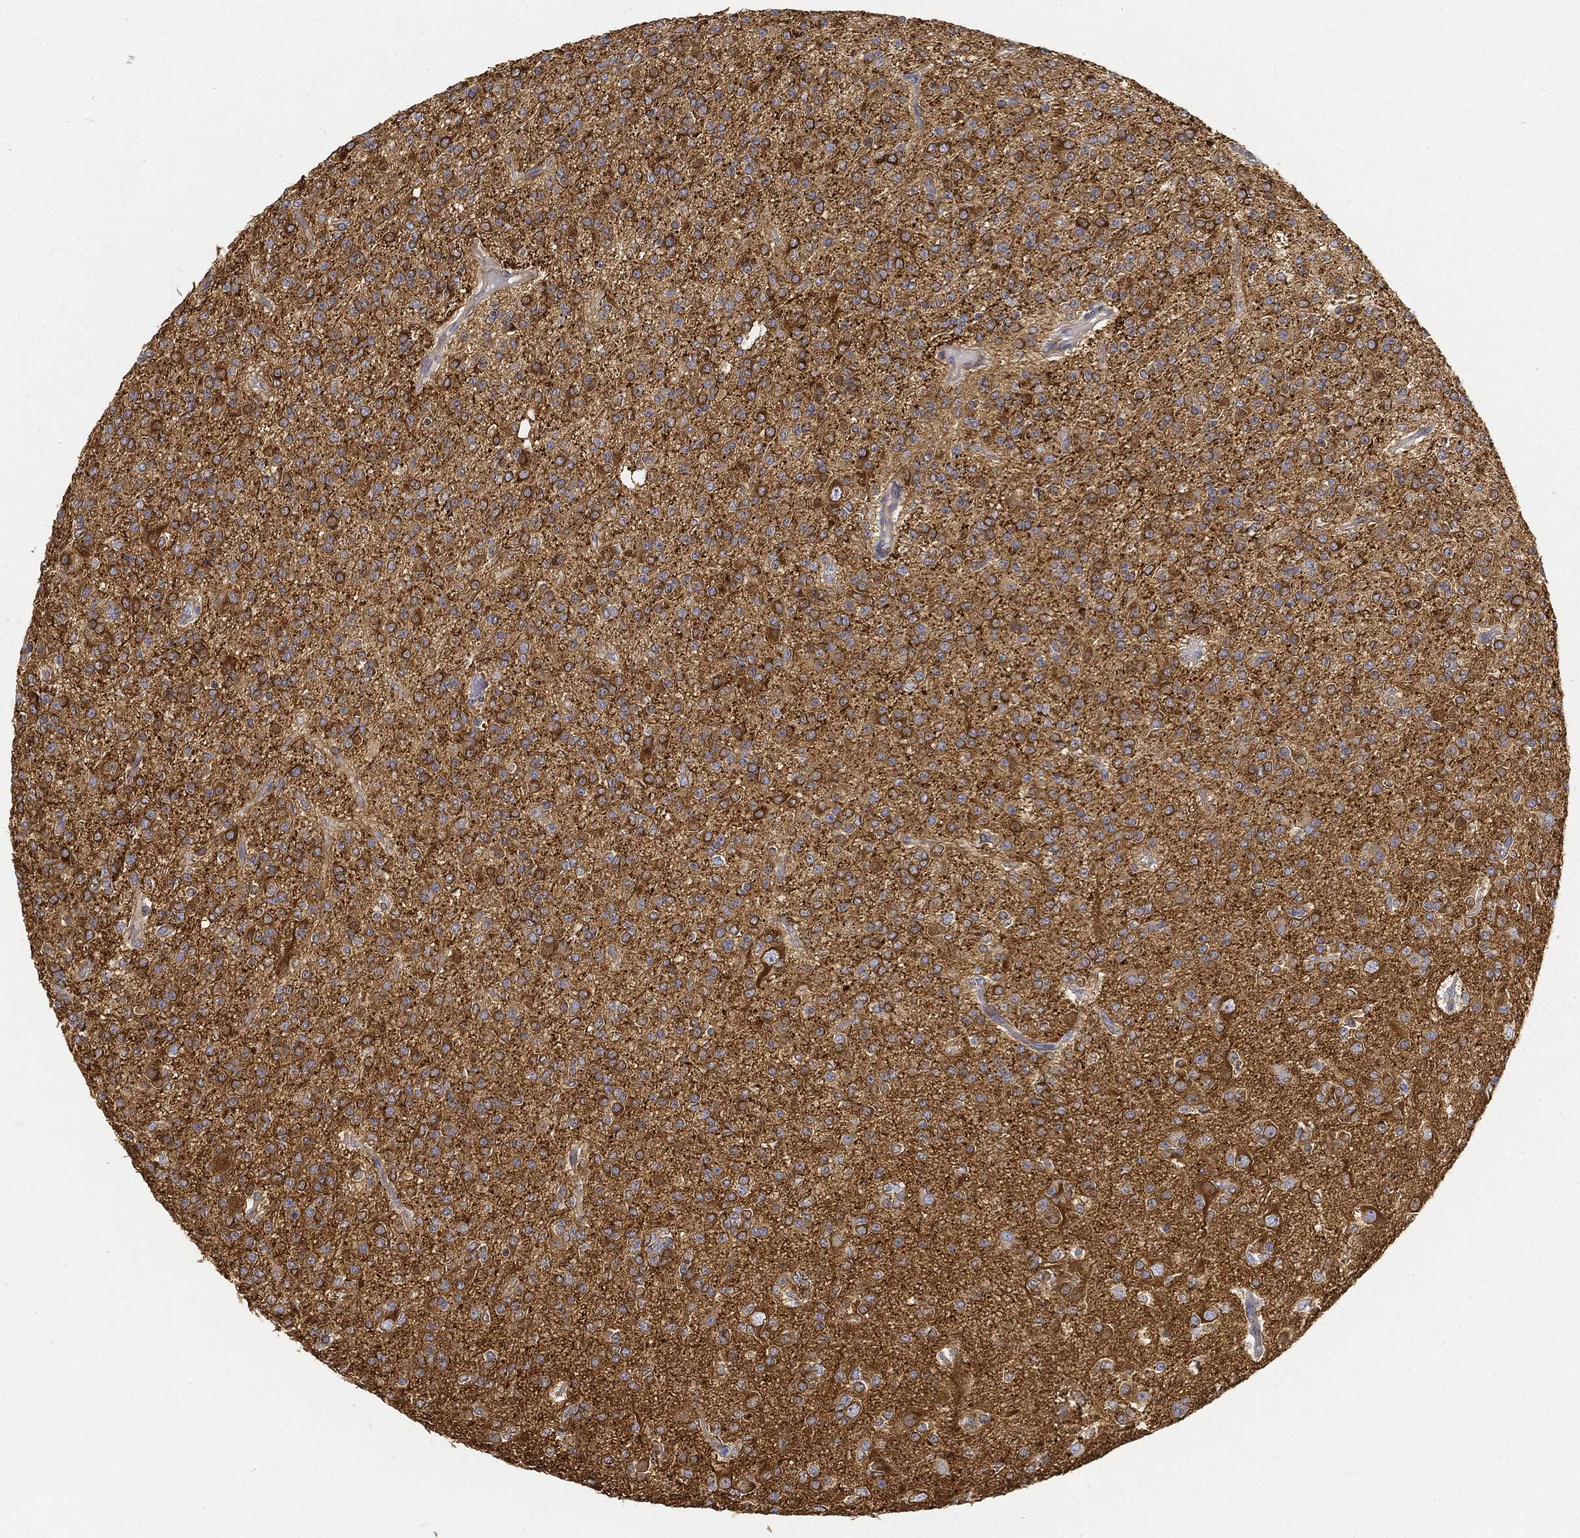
{"staining": {"intensity": "strong", "quantity": "25%-75%", "location": "cytoplasmic/membranous"}, "tissue": "glioma", "cell_type": "Tumor cells", "image_type": "cancer", "snomed": [{"axis": "morphology", "description": "Glioma, malignant, Low grade"}, {"axis": "topography", "description": "Brain"}], "caption": "A photomicrograph of malignant glioma (low-grade) stained for a protein displays strong cytoplasmic/membranous brown staining in tumor cells.", "gene": "TMEM25", "patient": {"sex": "male", "age": 27}}